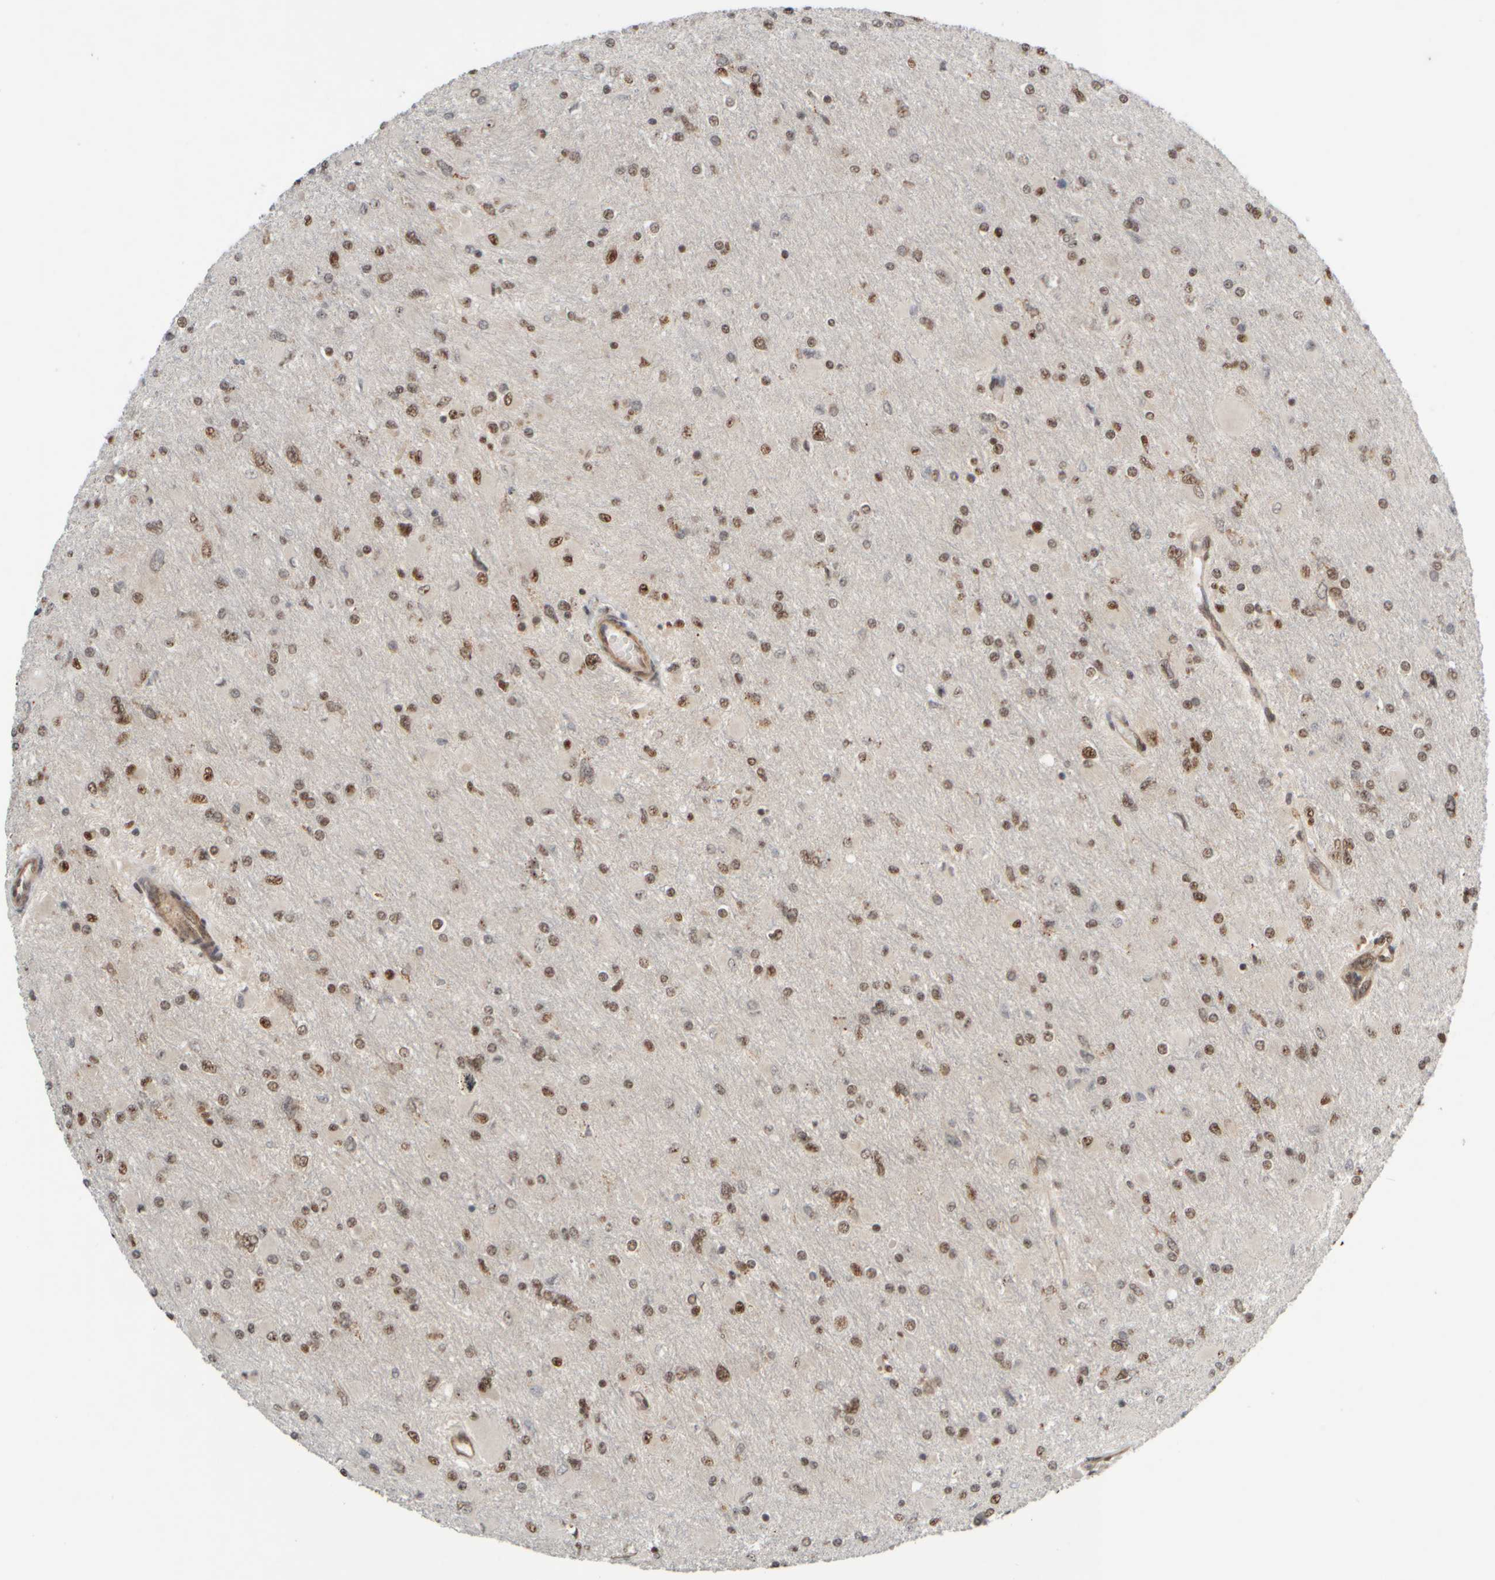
{"staining": {"intensity": "moderate", "quantity": ">75%", "location": "nuclear"}, "tissue": "glioma", "cell_type": "Tumor cells", "image_type": "cancer", "snomed": [{"axis": "morphology", "description": "Glioma, malignant, High grade"}, {"axis": "topography", "description": "Cerebral cortex"}], "caption": "A high-resolution photomicrograph shows immunohistochemistry (IHC) staining of malignant glioma (high-grade), which displays moderate nuclear expression in approximately >75% of tumor cells.", "gene": "SYNRG", "patient": {"sex": "female", "age": 36}}